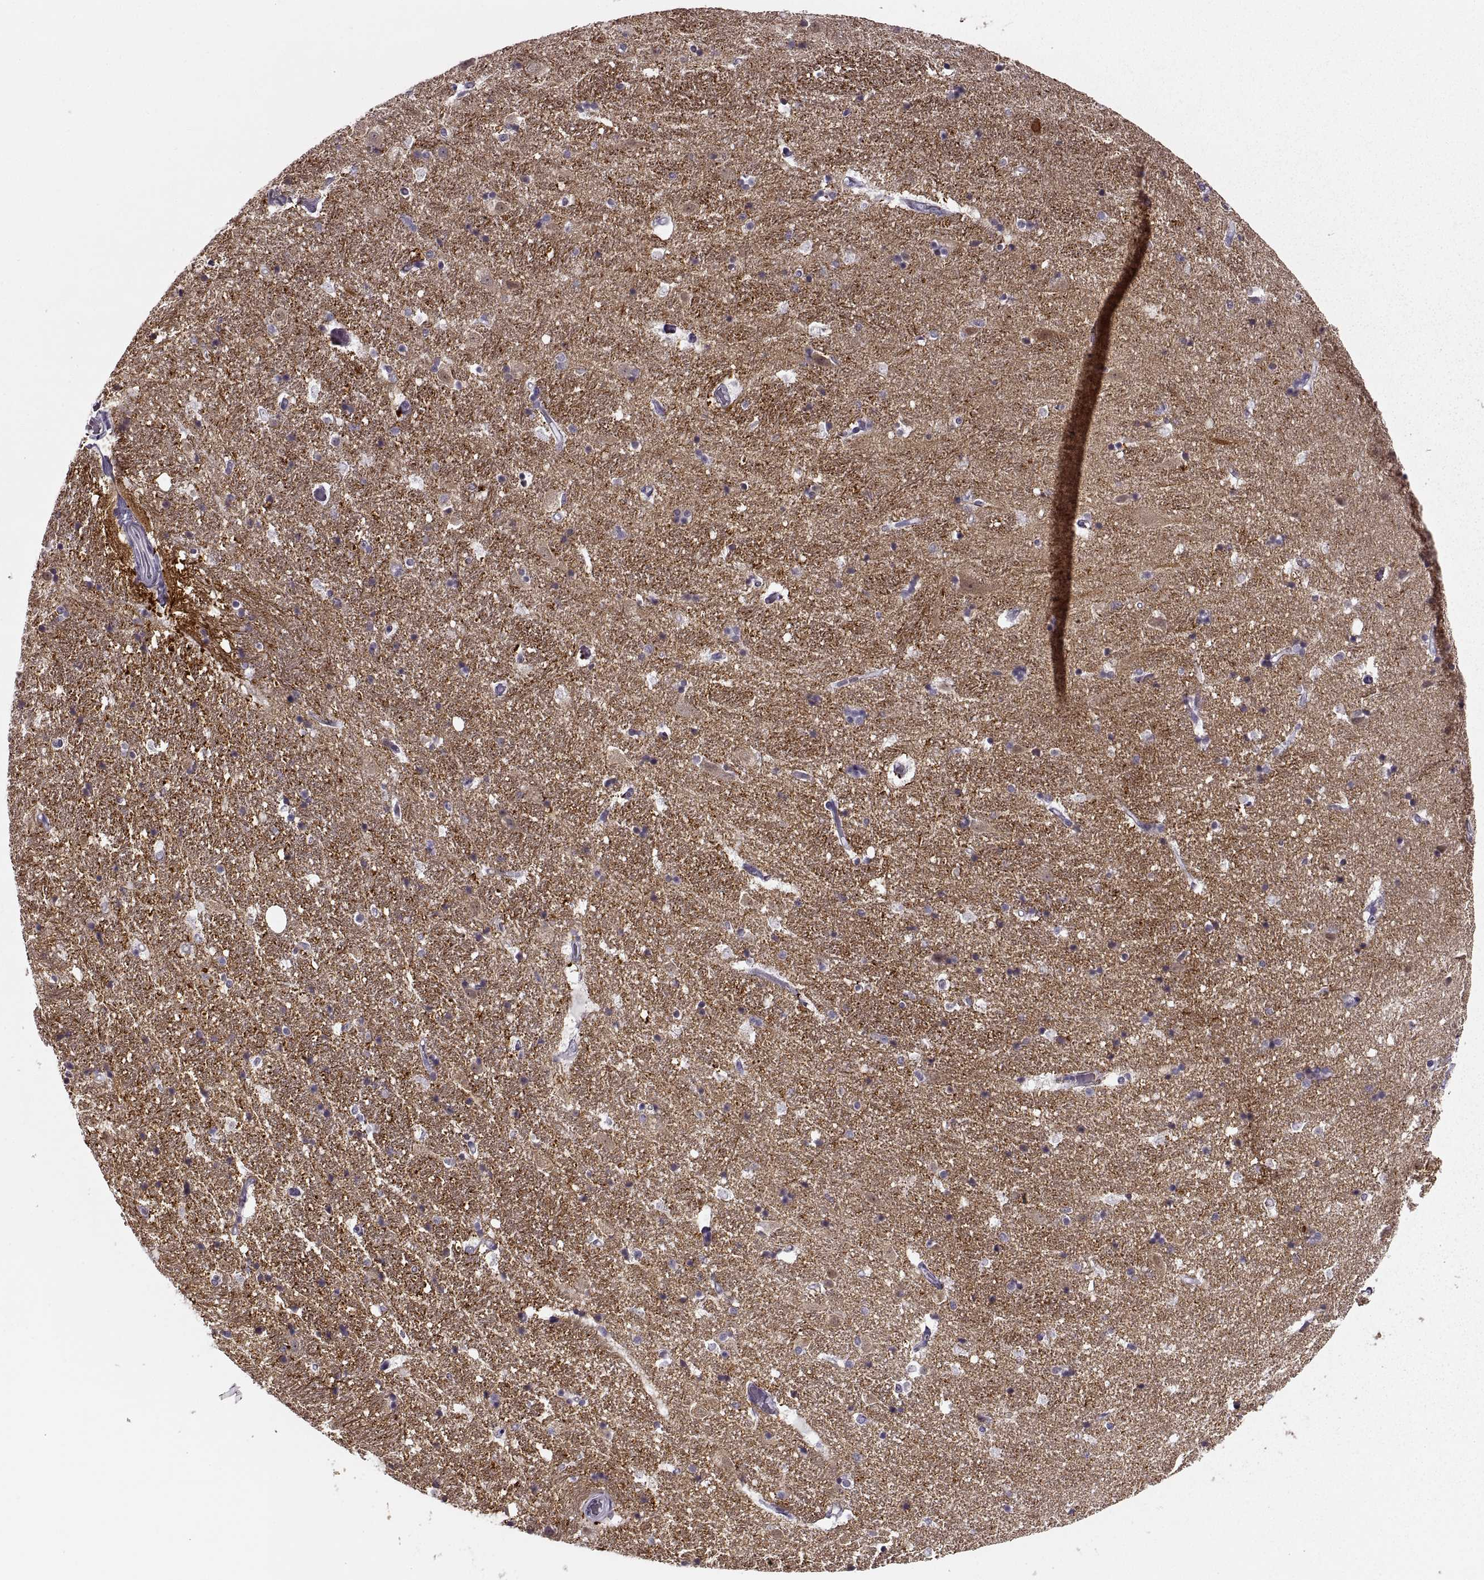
{"staining": {"intensity": "negative", "quantity": "none", "location": "none"}, "tissue": "hippocampus", "cell_type": "Glial cells", "image_type": "normal", "snomed": [{"axis": "morphology", "description": "Normal tissue, NOS"}, {"axis": "topography", "description": "Hippocampus"}], "caption": "Unremarkable hippocampus was stained to show a protein in brown. There is no significant expression in glial cells. (DAB immunohistochemistry (IHC) with hematoxylin counter stain).", "gene": "CNTN1", "patient": {"sex": "male", "age": 49}}